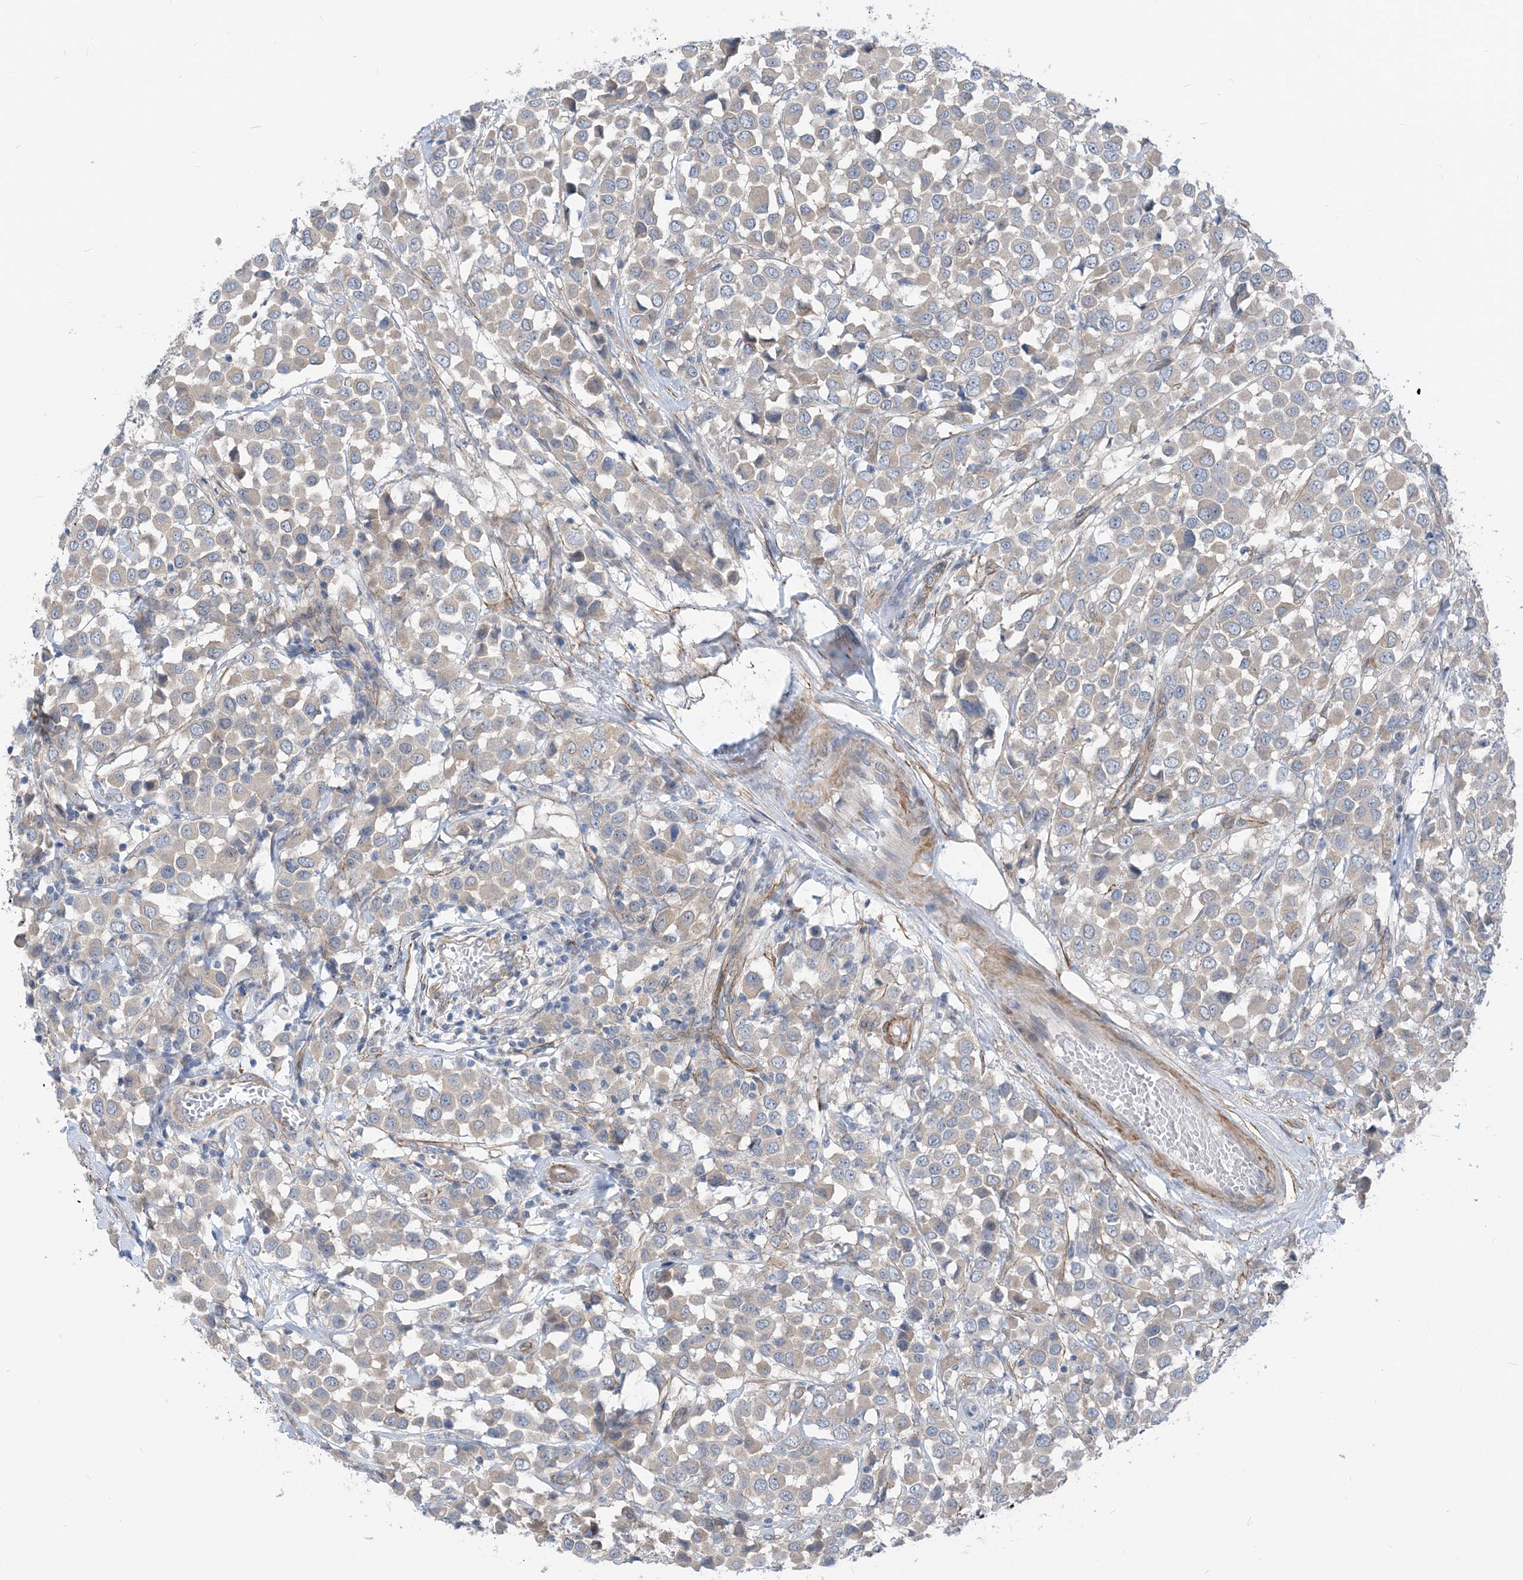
{"staining": {"intensity": "weak", "quantity": "25%-75%", "location": "cytoplasmic/membranous"}, "tissue": "breast cancer", "cell_type": "Tumor cells", "image_type": "cancer", "snomed": [{"axis": "morphology", "description": "Duct carcinoma"}, {"axis": "topography", "description": "Breast"}], "caption": "IHC (DAB (3,3'-diaminobenzidine)) staining of breast cancer (intraductal carcinoma) reveals weak cytoplasmic/membranous protein positivity in approximately 25%-75% of tumor cells.", "gene": "PLEKHA3", "patient": {"sex": "female", "age": 61}}